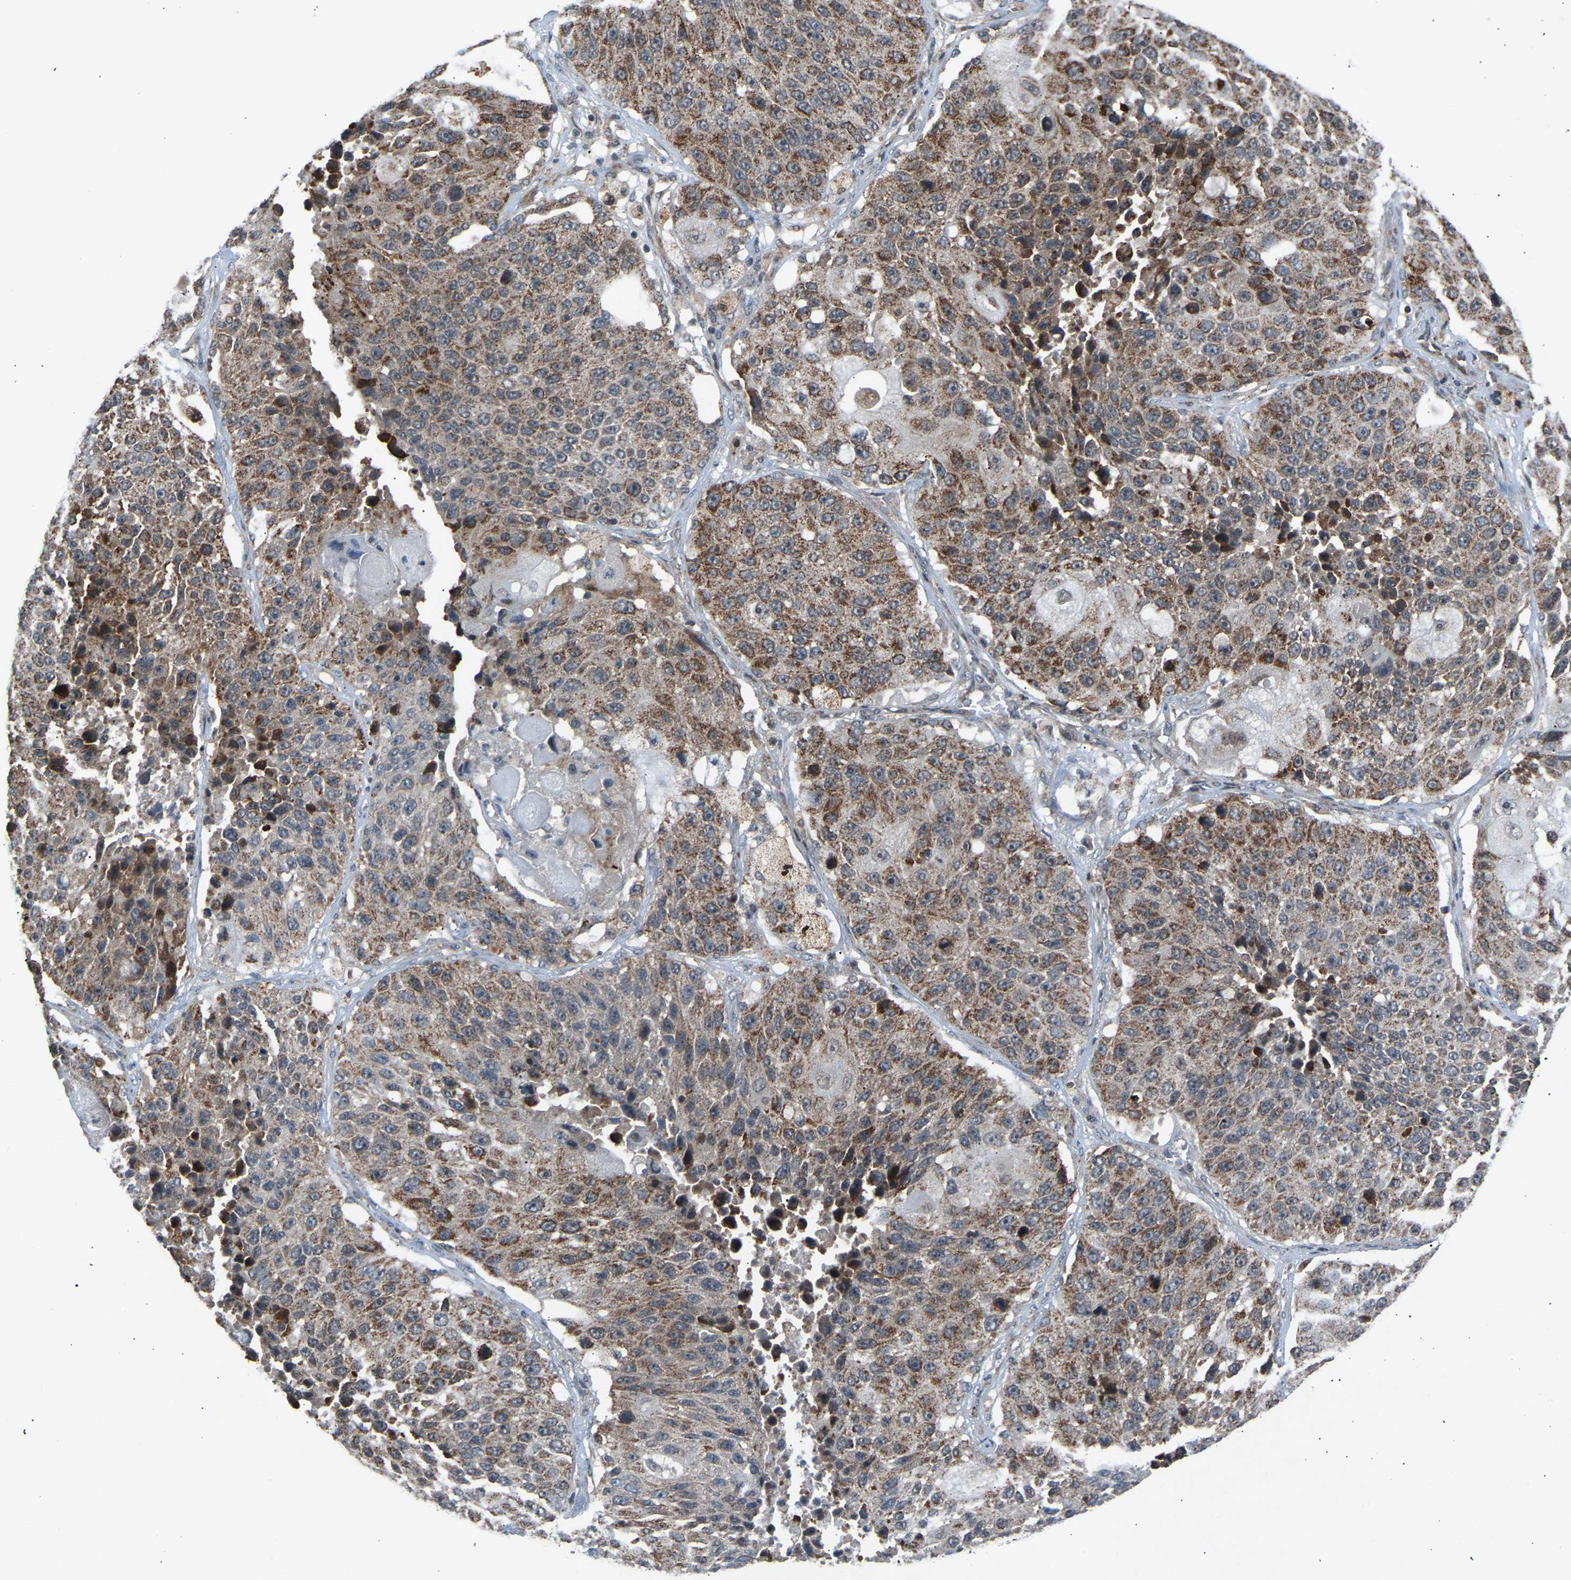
{"staining": {"intensity": "moderate", "quantity": ">75%", "location": "cytoplasmic/membranous"}, "tissue": "lung cancer", "cell_type": "Tumor cells", "image_type": "cancer", "snomed": [{"axis": "morphology", "description": "Squamous cell carcinoma, NOS"}, {"axis": "topography", "description": "Lung"}], "caption": "Immunohistochemistry staining of lung squamous cell carcinoma, which displays medium levels of moderate cytoplasmic/membranous expression in approximately >75% of tumor cells indicating moderate cytoplasmic/membranous protein staining. The staining was performed using DAB (brown) for protein detection and nuclei were counterstained in hematoxylin (blue).", "gene": "SLIRP", "patient": {"sex": "male", "age": 61}}